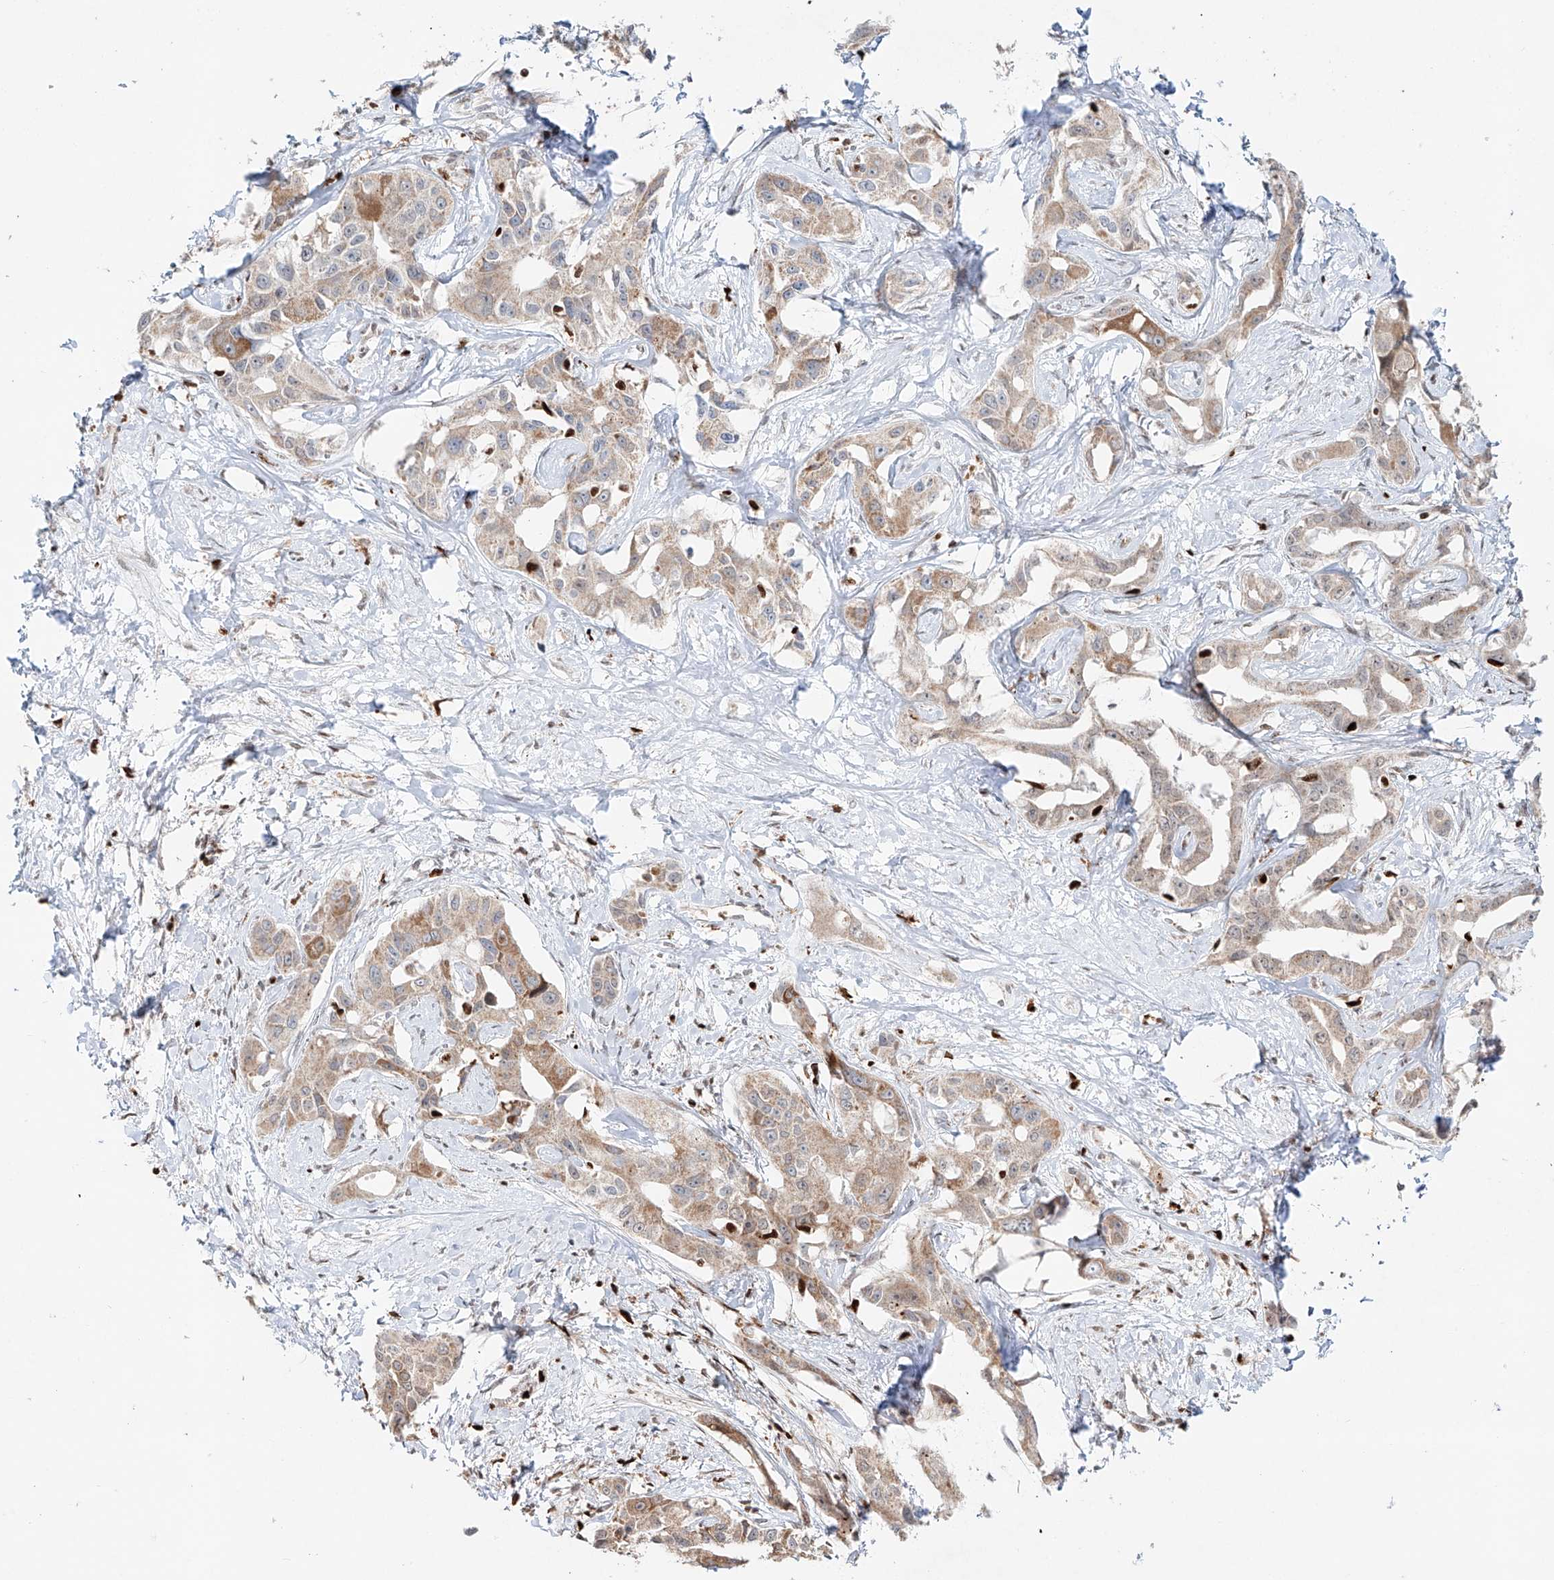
{"staining": {"intensity": "weak", "quantity": ">75%", "location": "cytoplasmic/membranous"}, "tissue": "liver cancer", "cell_type": "Tumor cells", "image_type": "cancer", "snomed": [{"axis": "morphology", "description": "Cholangiocarcinoma"}, {"axis": "topography", "description": "Liver"}], "caption": "Immunohistochemistry photomicrograph of cholangiocarcinoma (liver) stained for a protein (brown), which exhibits low levels of weak cytoplasmic/membranous staining in approximately >75% of tumor cells.", "gene": "DZIP1L", "patient": {"sex": "male", "age": 59}}